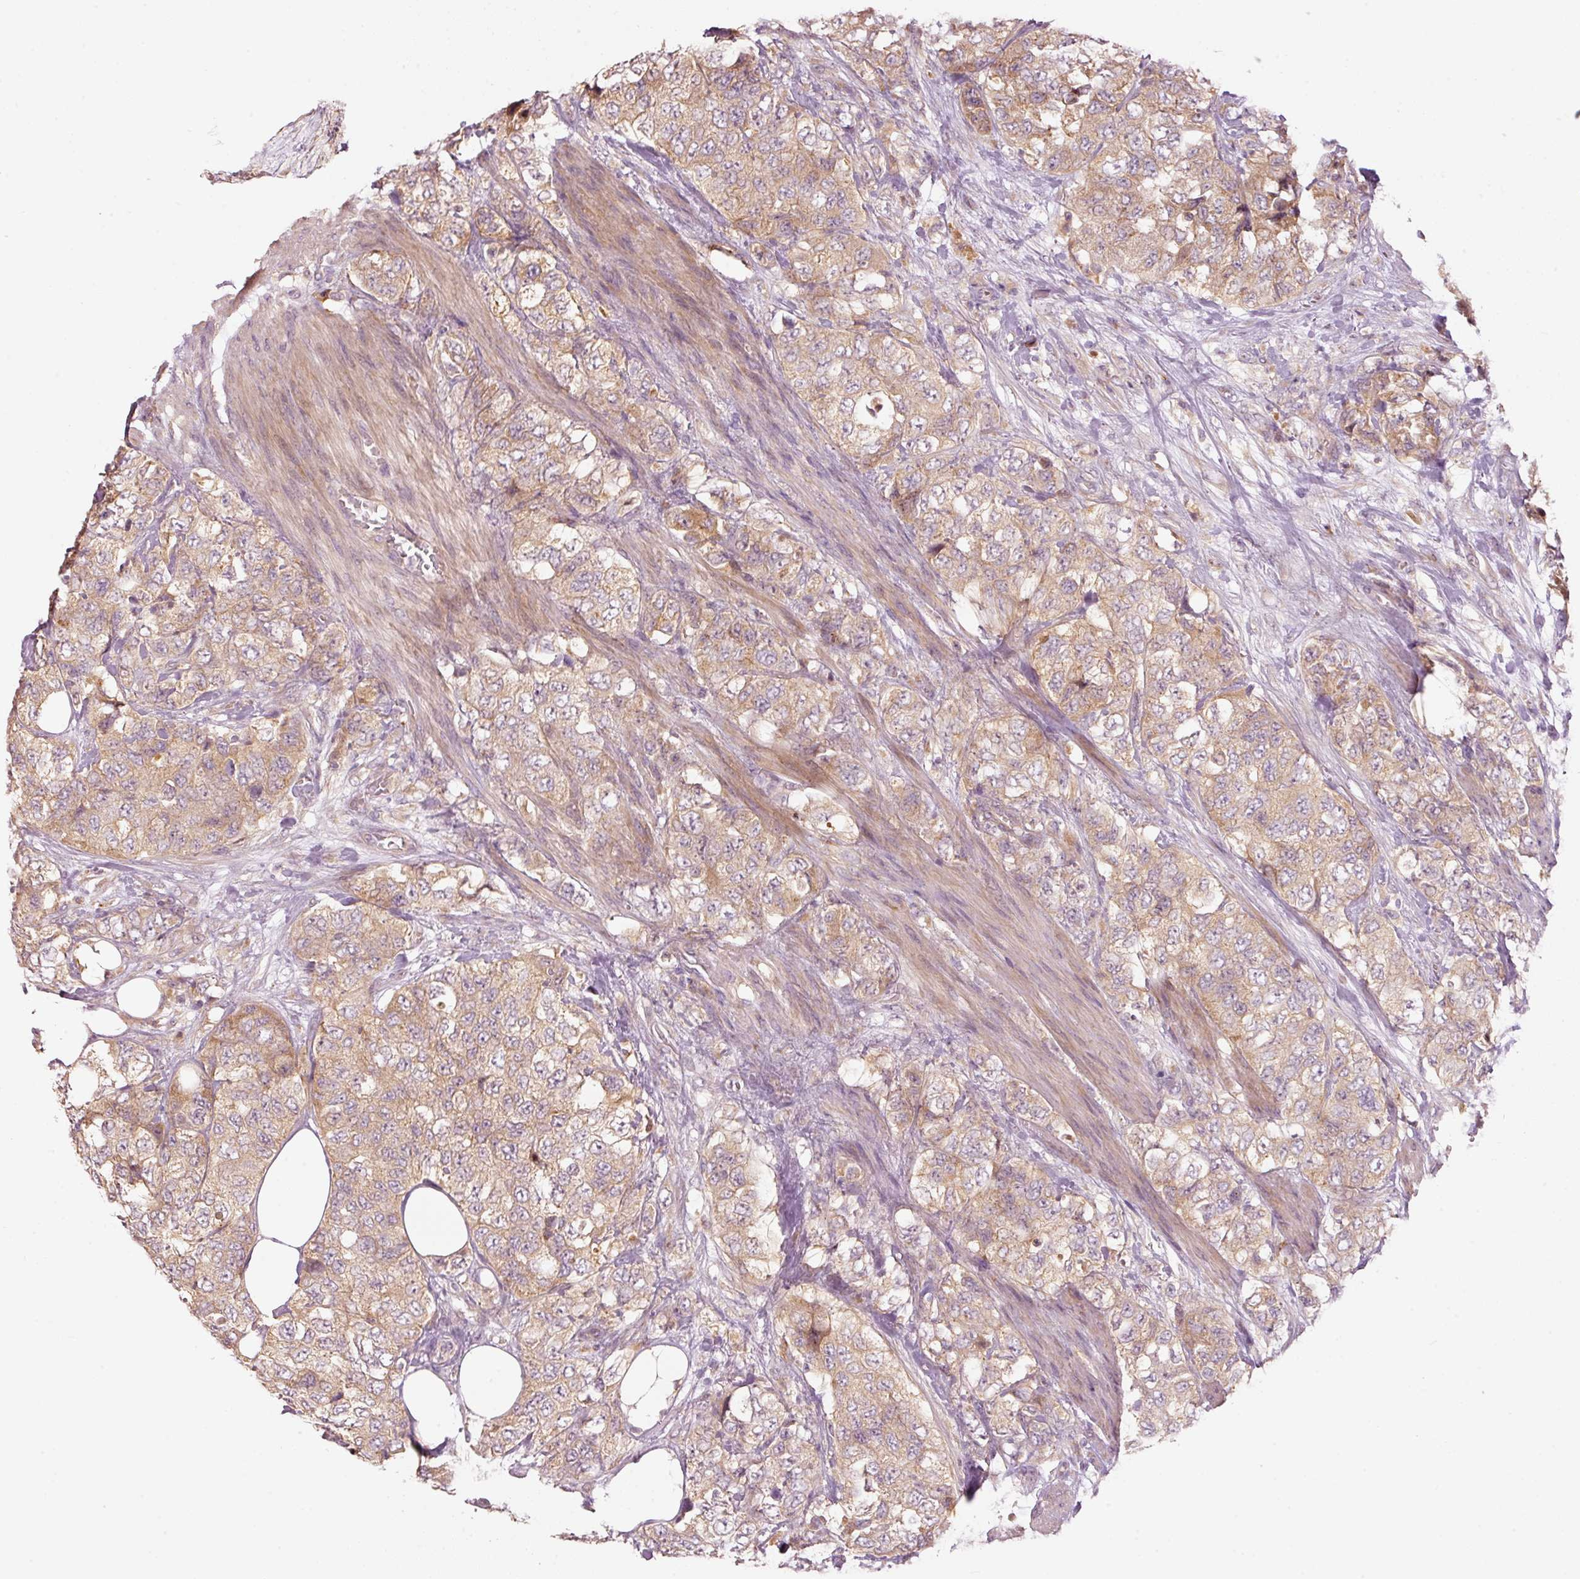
{"staining": {"intensity": "moderate", "quantity": "25%-75%", "location": "cytoplasmic/membranous"}, "tissue": "urothelial cancer", "cell_type": "Tumor cells", "image_type": "cancer", "snomed": [{"axis": "morphology", "description": "Urothelial carcinoma, High grade"}, {"axis": "topography", "description": "Urinary bladder"}], "caption": "Protein analysis of high-grade urothelial carcinoma tissue shows moderate cytoplasmic/membranous positivity in about 25%-75% of tumor cells. The staining was performed using DAB to visualize the protein expression in brown, while the nuclei were stained in blue with hematoxylin (Magnification: 20x).", "gene": "MAP10", "patient": {"sex": "female", "age": 78}}